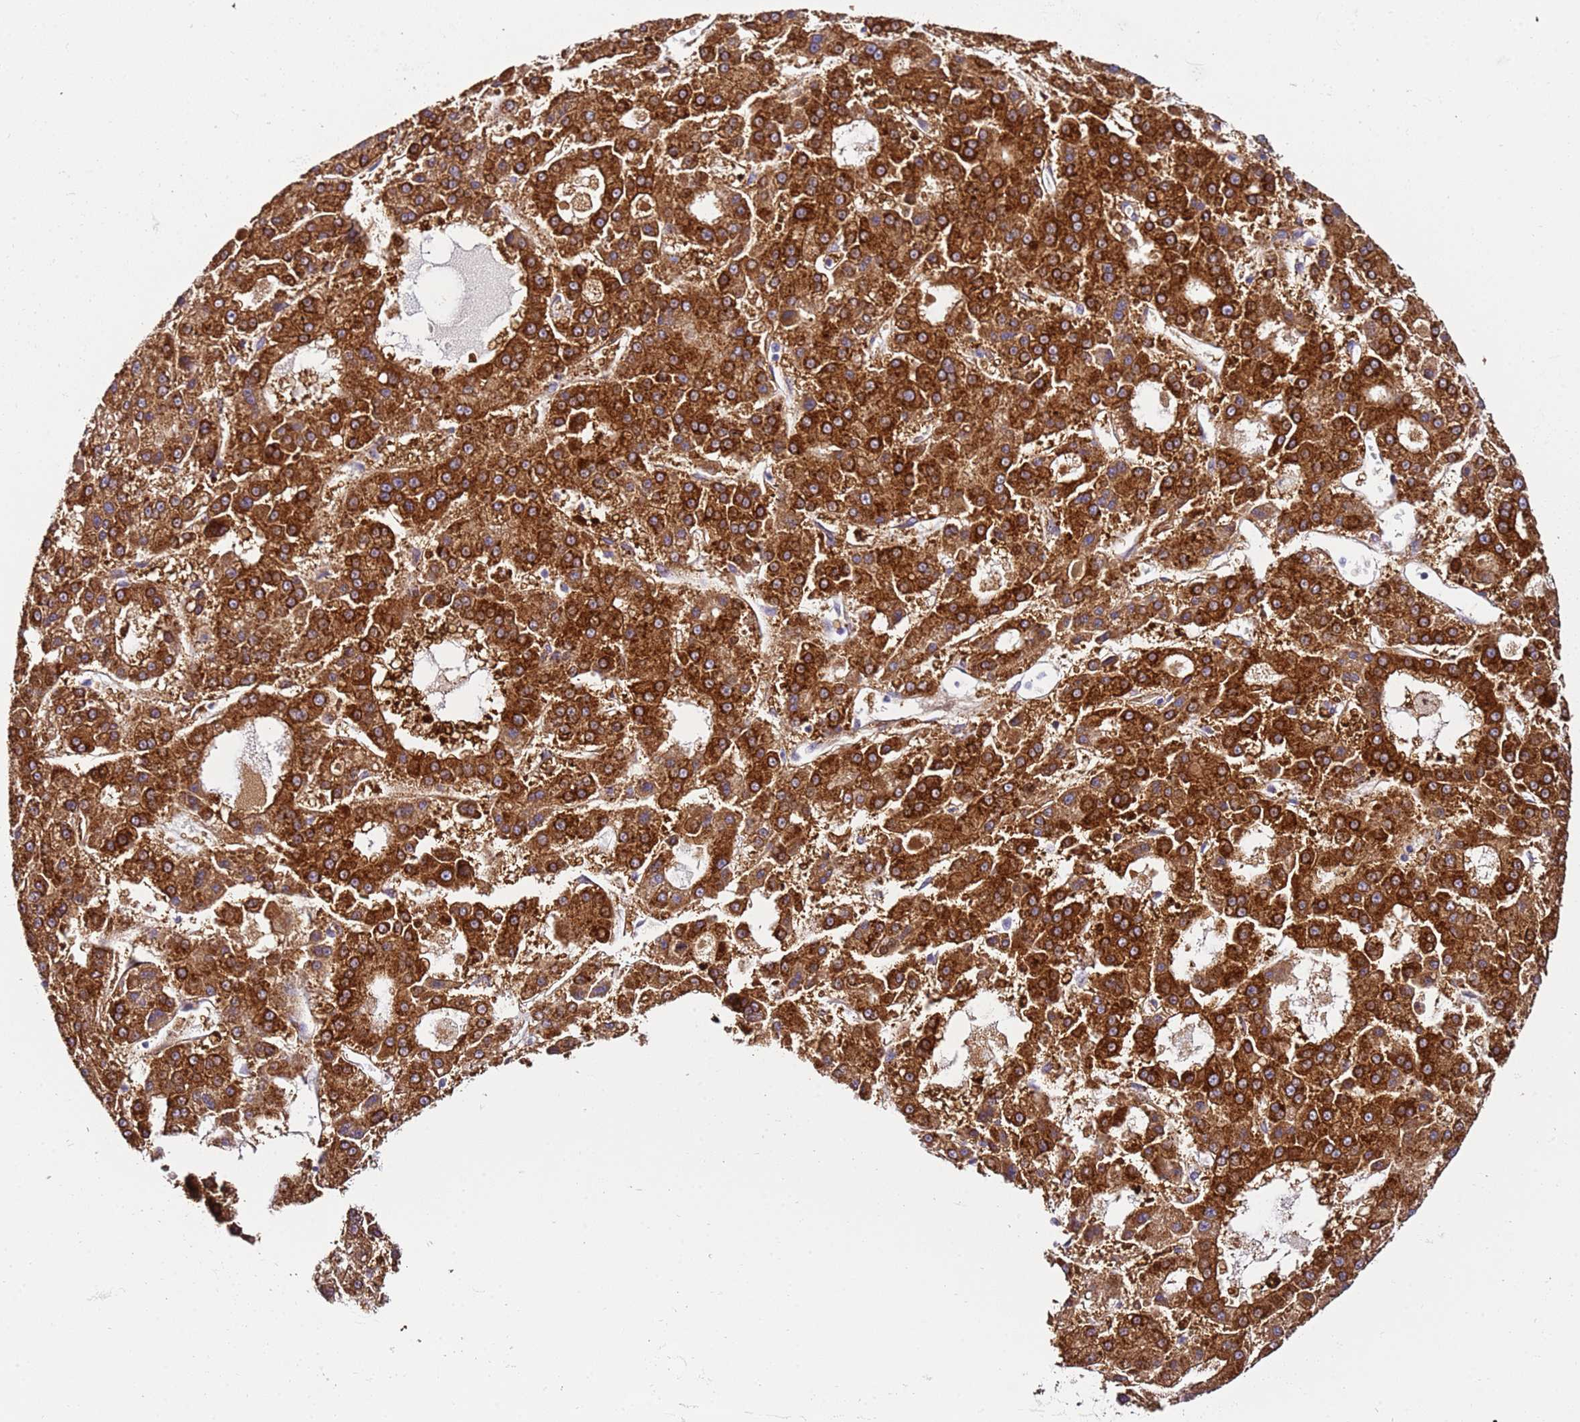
{"staining": {"intensity": "strong", "quantity": ">75%", "location": "cytoplasmic/membranous"}, "tissue": "liver cancer", "cell_type": "Tumor cells", "image_type": "cancer", "snomed": [{"axis": "morphology", "description": "Carcinoma, Hepatocellular, NOS"}, {"axis": "topography", "description": "Liver"}], "caption": "DAB immunohistochemical staining of liver cancer (hepatocellular carcinoma) exhibits strong cytoplasmic/membranous protein expression in approximately >75% of tumor cells.", "gene": "HGD", "patient": {"sex": "male", "age": 70}}